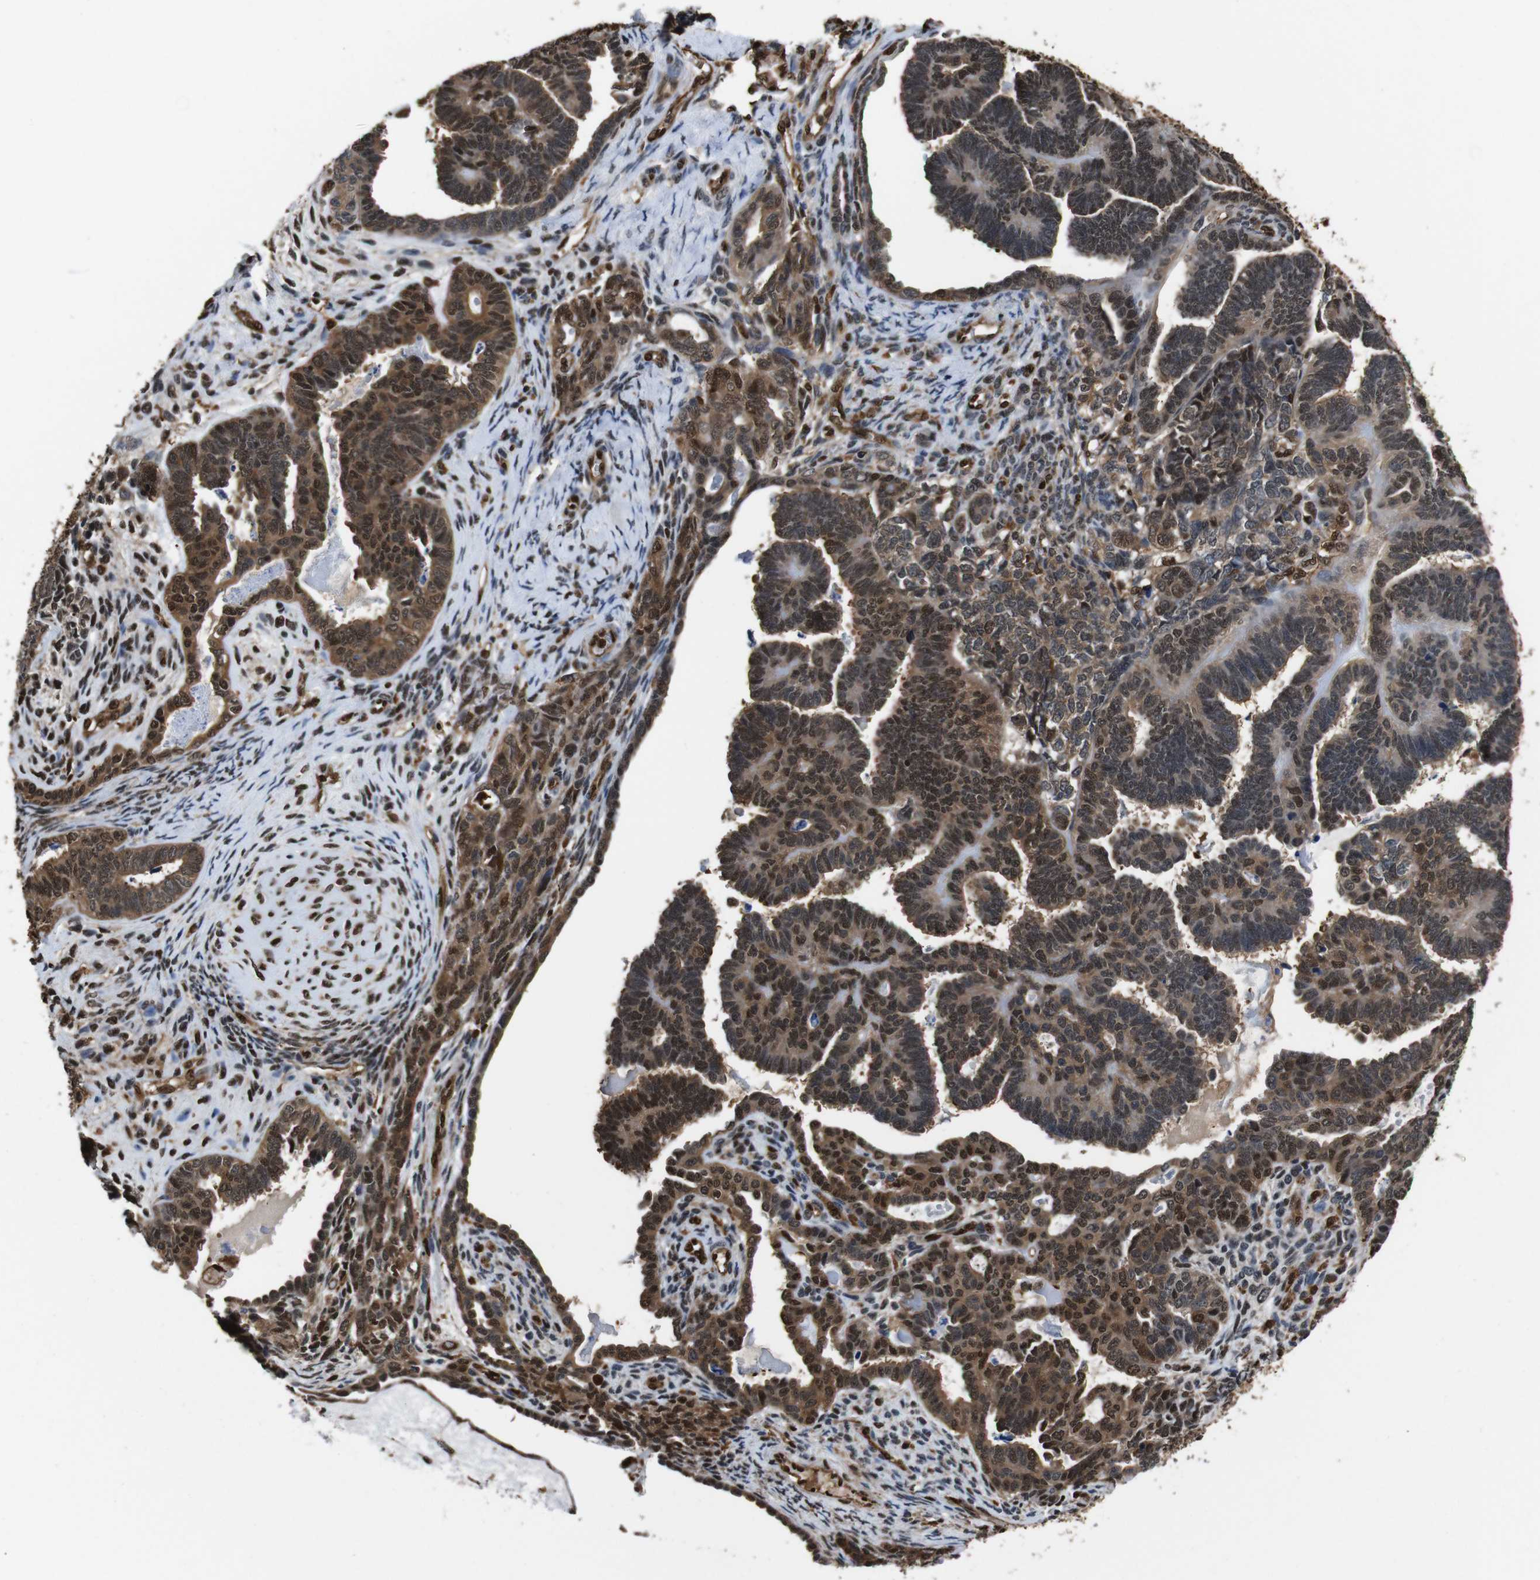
{"staining": {"intensity": "moderate", "quantity": ">75%", "location": "cytoplasmic/membranous,nuclear"}, "tissue": "endometrial cancer", "cell_type": "Tumor cells", "image_type": "cancer", "snomed": [{"axis": "morphology", "description": "Neoplasm, malignant, NOS"}, {"axis": "topography", "description": "Endometrium"}], "caption": "Human endometrial malignant neoplasm stained with a brown dye shows moderate cytoplasmic/membranous and nuclear positive positivity in about >75% of tumor cells.", "gene": "VCP", "patient": {"sex": "female", "age": 74}}